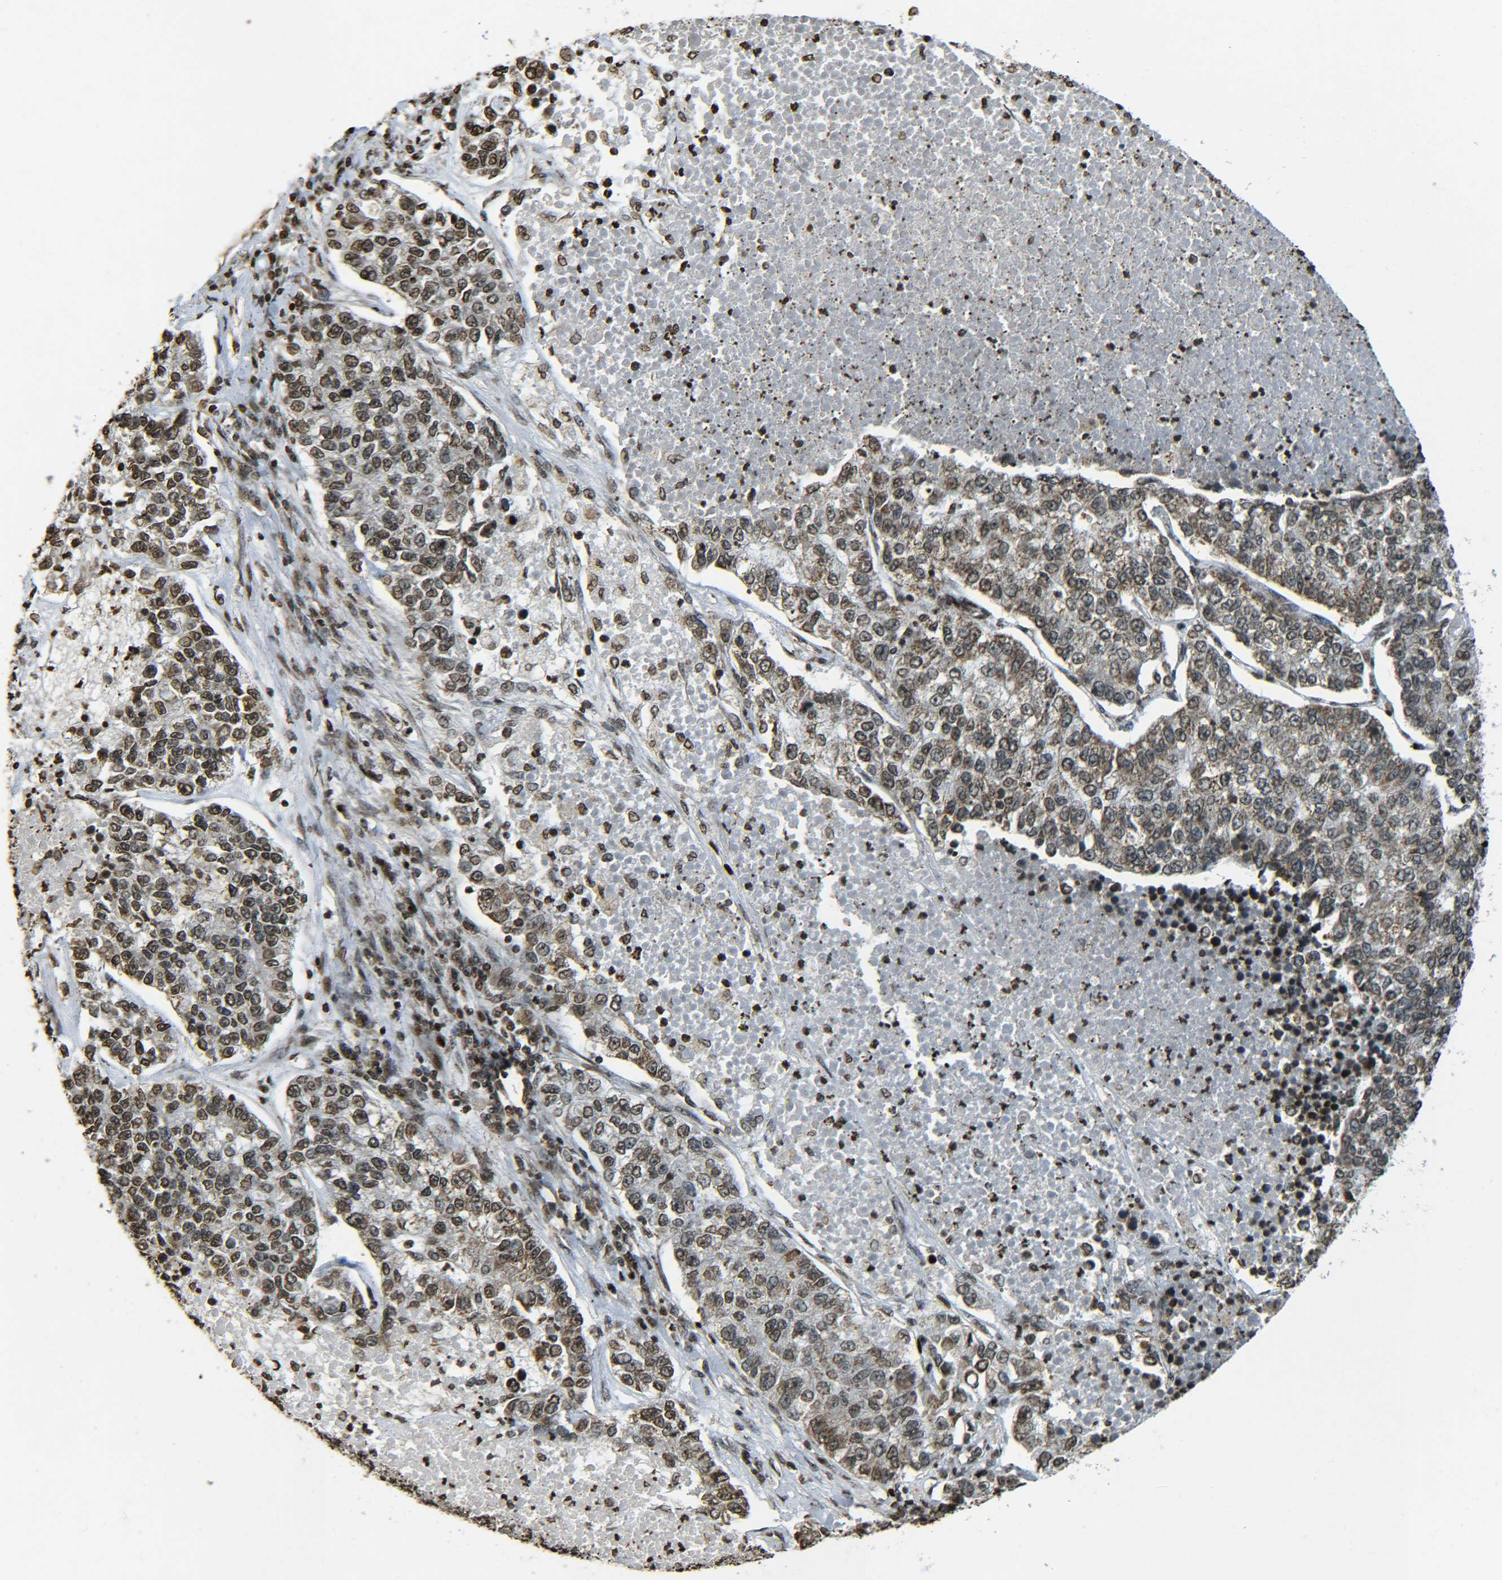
{"staining": {"intensity": "strong", "quantity": ">75%", "location": "nuclear"}, "tissue": "lung cancer", "cell_type": "Tumor cells", "image_type": "cancer", "snomed": [{"axis": "morphology", "description": "Adenocarcinoma, NOS"}, {"axis": "topography", "description": "Lung"}], "caption": "Lung adenocarcinoma stained for a protein (brown) reveals strong nuclear positive expression in approximately >75% of tumor cells.", "gene": "NEUROG2", "patient": {"sex": "male", "age": 49}}